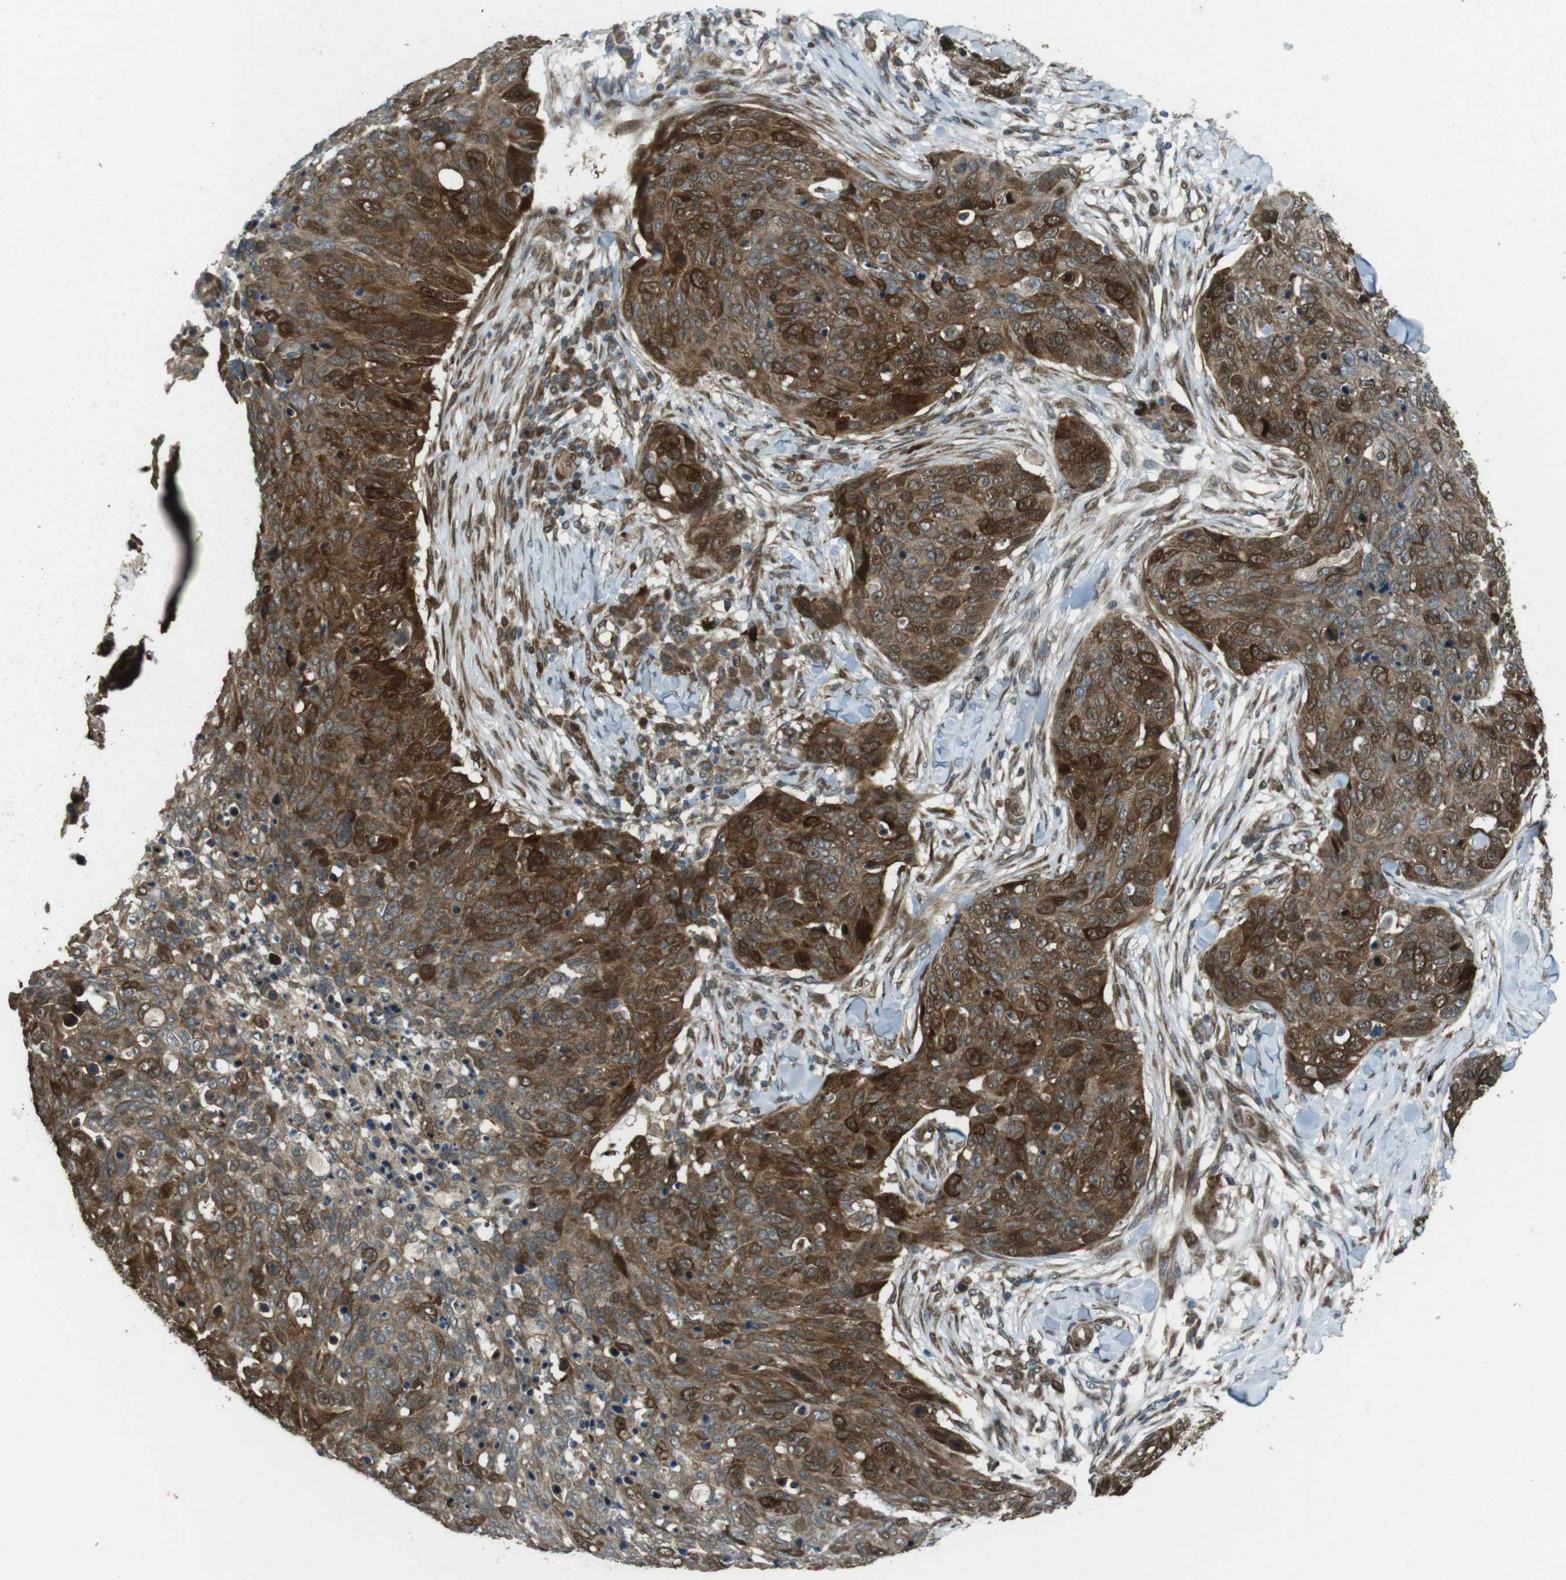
{"staining": {"intensity": "strong", "quantity": "25%-75%", "location": "cytoplasmic/membranous,nuclear"}, "tissue": "skin cancer", "cell_type": "Tumor cells", "image_type": "cancer", "snomed": [{"axis": "morphology", "description": "Squamous cell carcinoma in situ, NOS"}, {"axis": "morphology", "description": "Squamous cell carcinoma, NOS"}, {"axis": "topography", "description": "Skin"}], "caption": "Tumor cells display high levels of strong cytoplasmic/membranous and nuclear staining in about 25%-75% of cells in squamous cell carcinoma in situ (skin). The staining was performed using DAB to visualize the protein expression in brown, while the nuclei were stained in blue with hematoxylin (Magnification: 20x).", "gene": "ZNF330", "patient": {"sex": "male", "age": 93}}